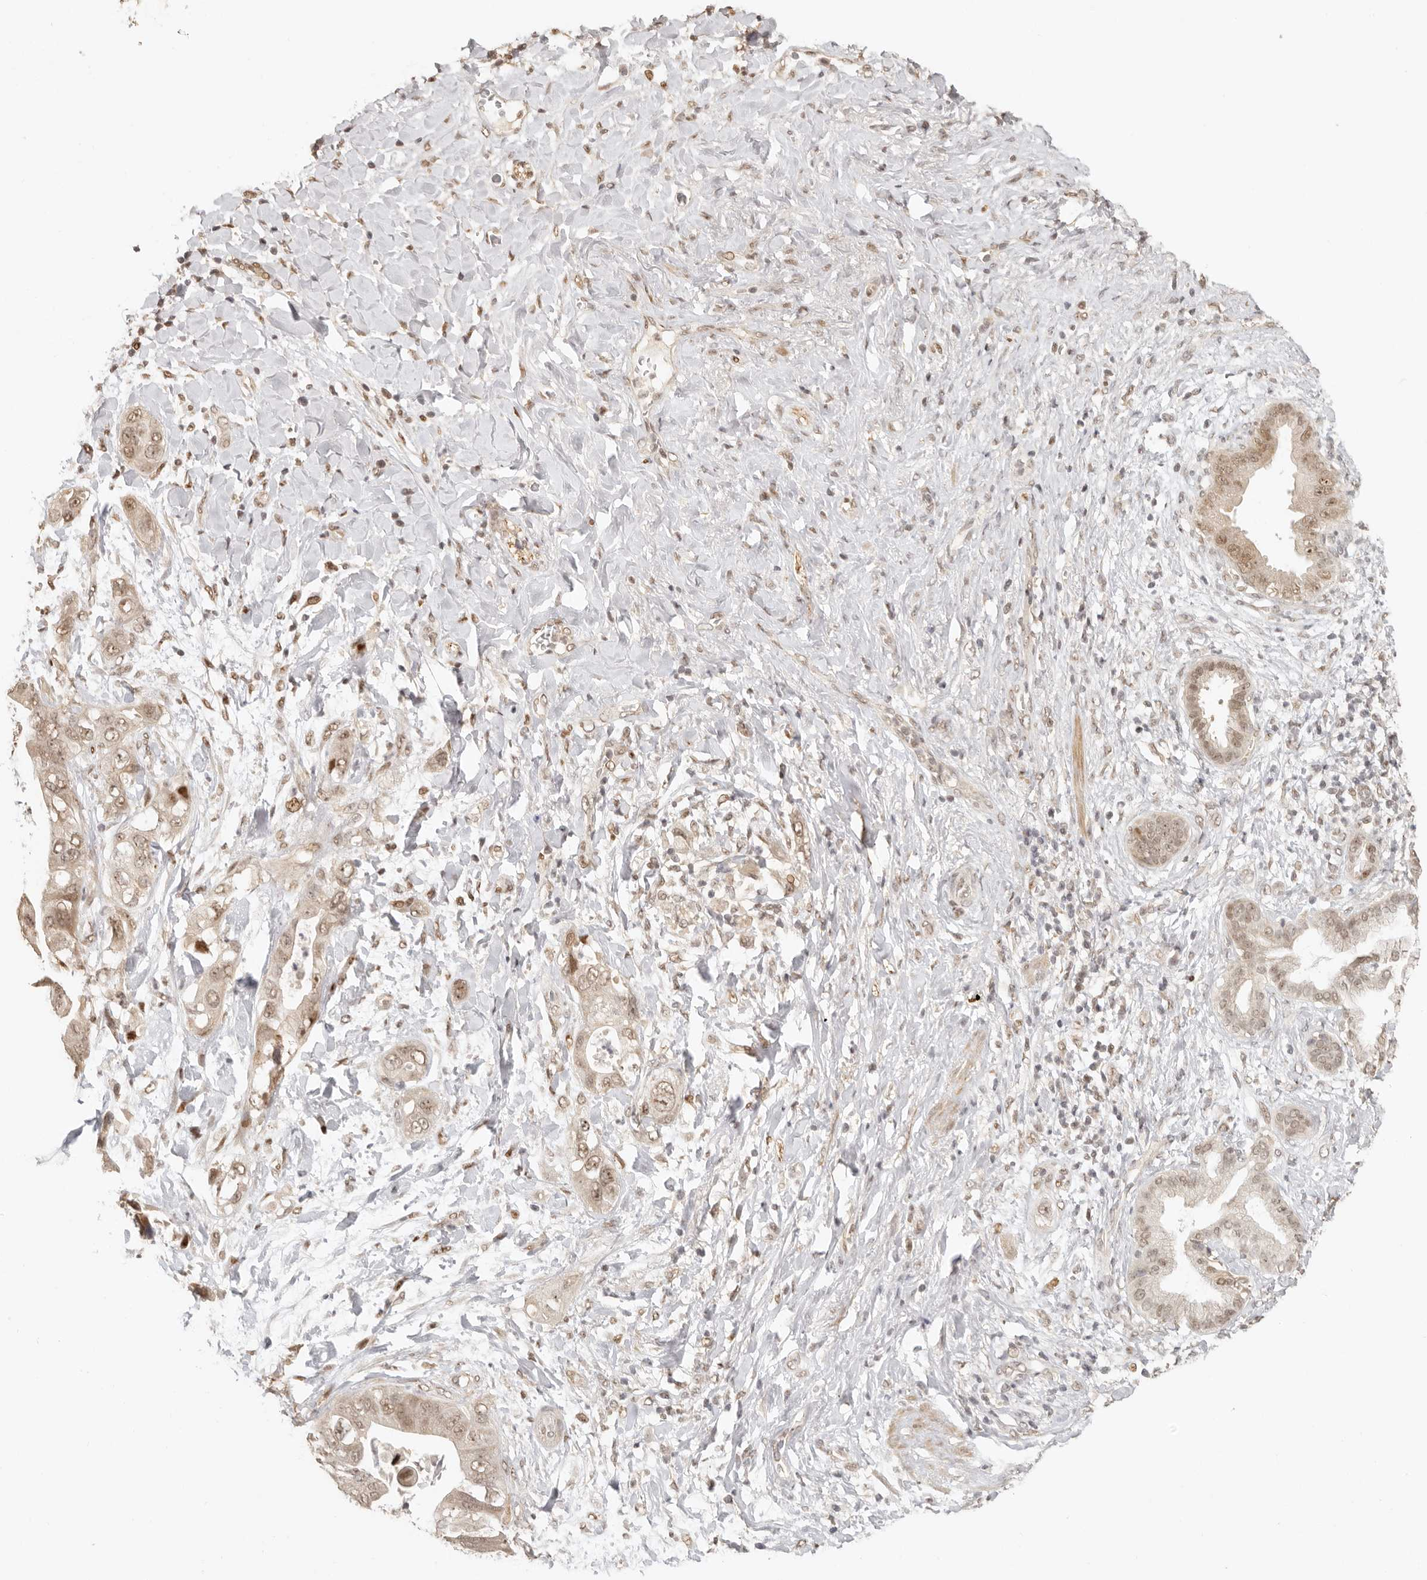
{"staining": {"intensity": "weak", "quantity": ">75%", "location": "nuclear"}, "tissue": "pancreatic cancer", "cell_type": "Tumor cells", "image_type": "cancer", "snomed": [{"axis": "morphology", "description": "Adenocarcinoma, NOS"}, {"axis": "topography", "description": "Pancreas"}], "caption": "Pancreatic adenocarcinoma tissue demonstrates weak nuclear positivity in about >75% of tumor cells, visualized by immunohistochemistry.", "gene": "GPBP1L1", "patient": {"sex": "female", "age": 78}}